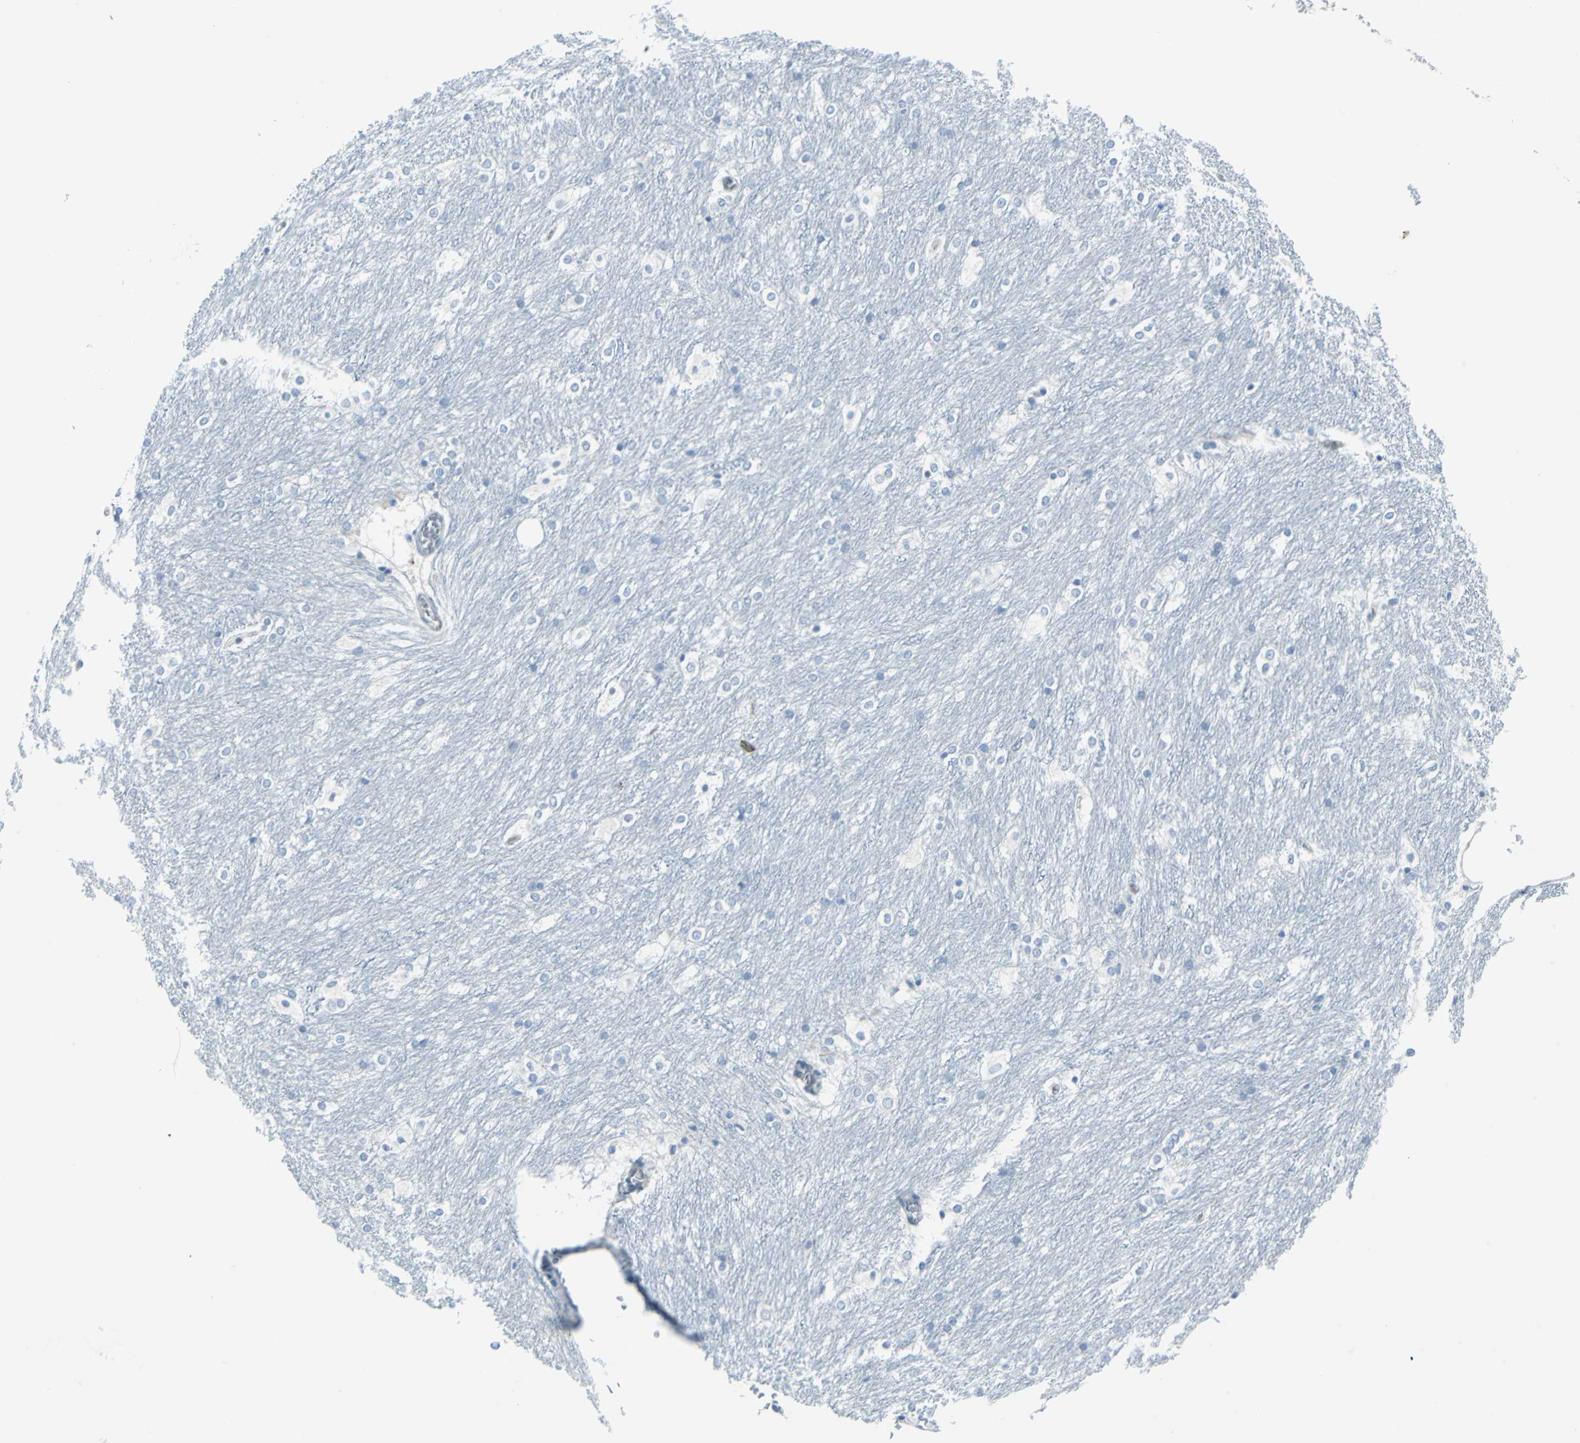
{"staining": {"intensity": "negative", "quantity": "none", "location": "none"}, "tissue": "caudate", "cell_type": "Glial cells", "image_type": "normal", "snomed": [{"axis": "morphology", "description": "Normal tissue, NOS"}, {"axis": "topography", "description": "Lateral ventricle wall"}], "caption": "IHC image of unremarkable caudate: caudate stained with DAB (3,3'-diaminobenzidine) demonstrates no significant protein positivity in glial cells. (Stains: DAB (3,3'-diaminobenzidine) immunohistochemistry with hematoxylin counter stain, Microscopy: brightfield microscopy at high magnification).", "gene": "CYB5A", "patient": {"sex": "female", "age": 19}}